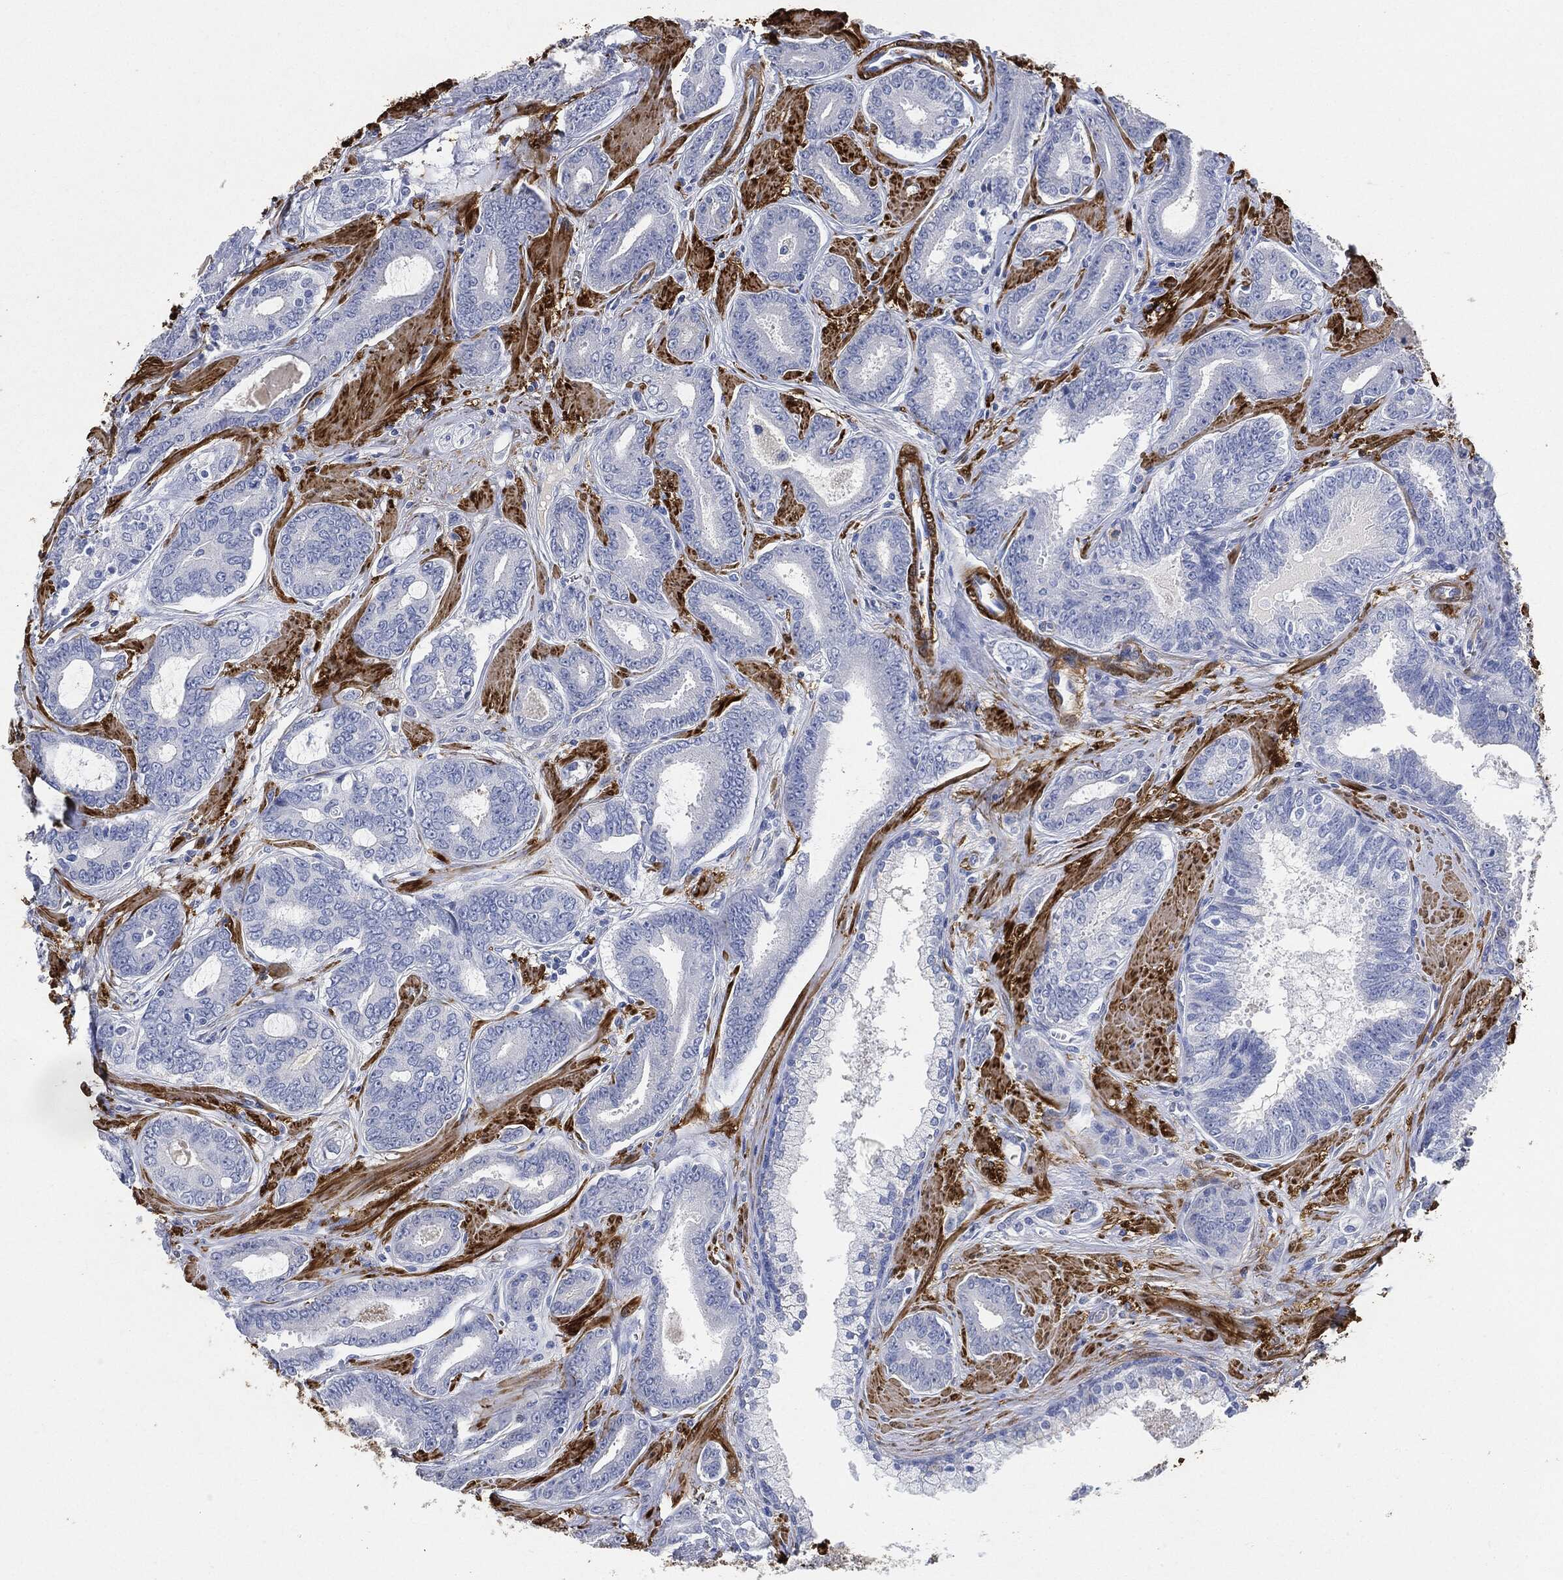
{"staining": {"intensity": "negative", "quantity": "none", "location": "none"}, "tissue": "prostate cancer", "cell_type": "Tumor cells", "image_type": "cancer", "snomed": [{"axis": "morphology", "description": "Adenocarcinoma, NOS"}, {"axis": "topography", "description": "Prostate"}], "caption": "Tumor cells are negative for brown protein staining in adenocarcinoma (prostate).", "gene": "TAGLN", "patient": {"sex": "male", "age": 55}}